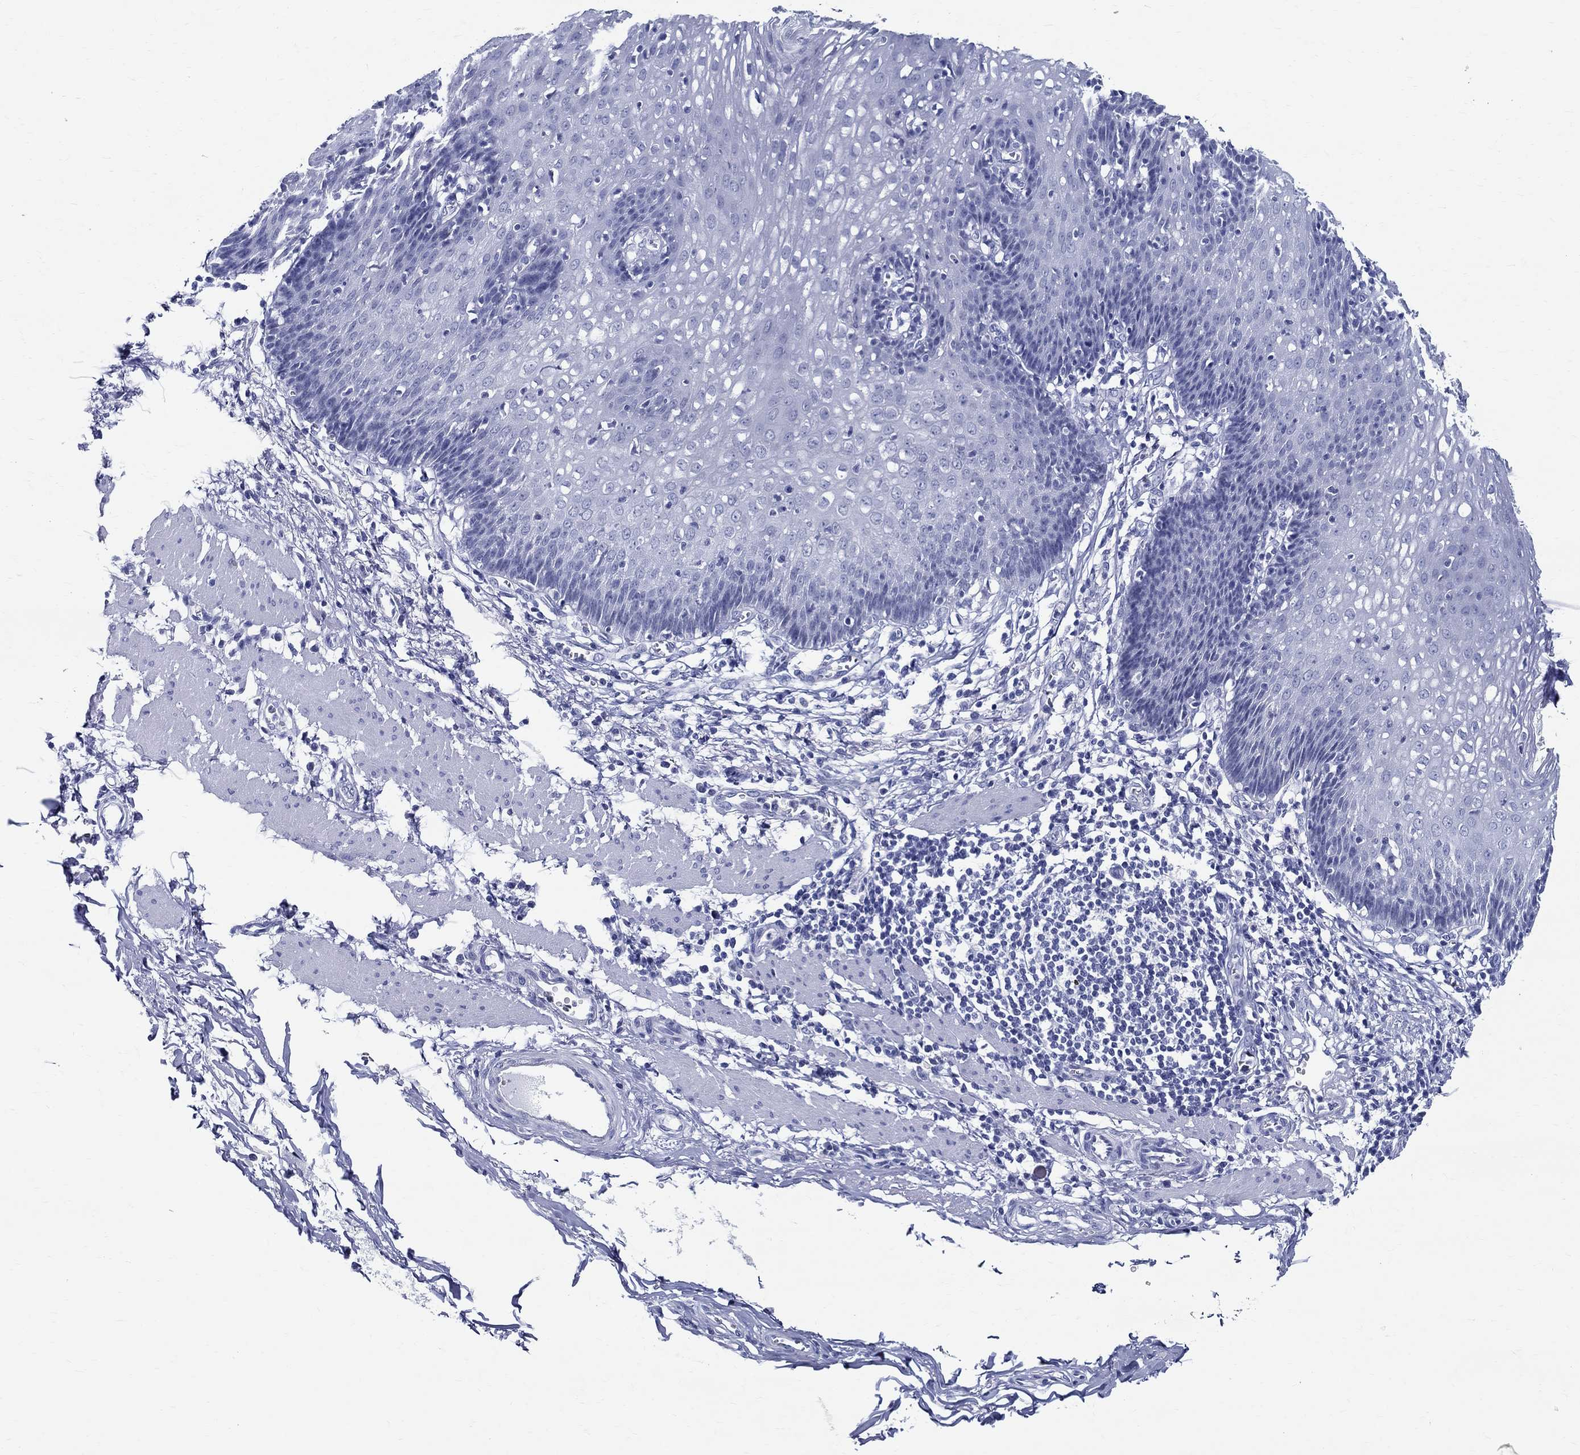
{"staining": {"intensity": "negative", "quantity": "none", "location": "none"}, "tissue": "esophagus", "cell_type": "Squamous epithelial cells", "image_type": "normal", "snomed": [{"axis": "morphology", "description": "Normal tissue, NOS"}, {"axis": "topography", "description": "Esophagus"}], "caption": "IHC photomicrograph of unremarkable esophagus: human esophagus stained with DAB (3,3'-diaminobenzidine) displays no significant protein staining in squamous epithelial cells.", "gene": "BSPRY", "patient": {"sex": "male", "age": 57}}